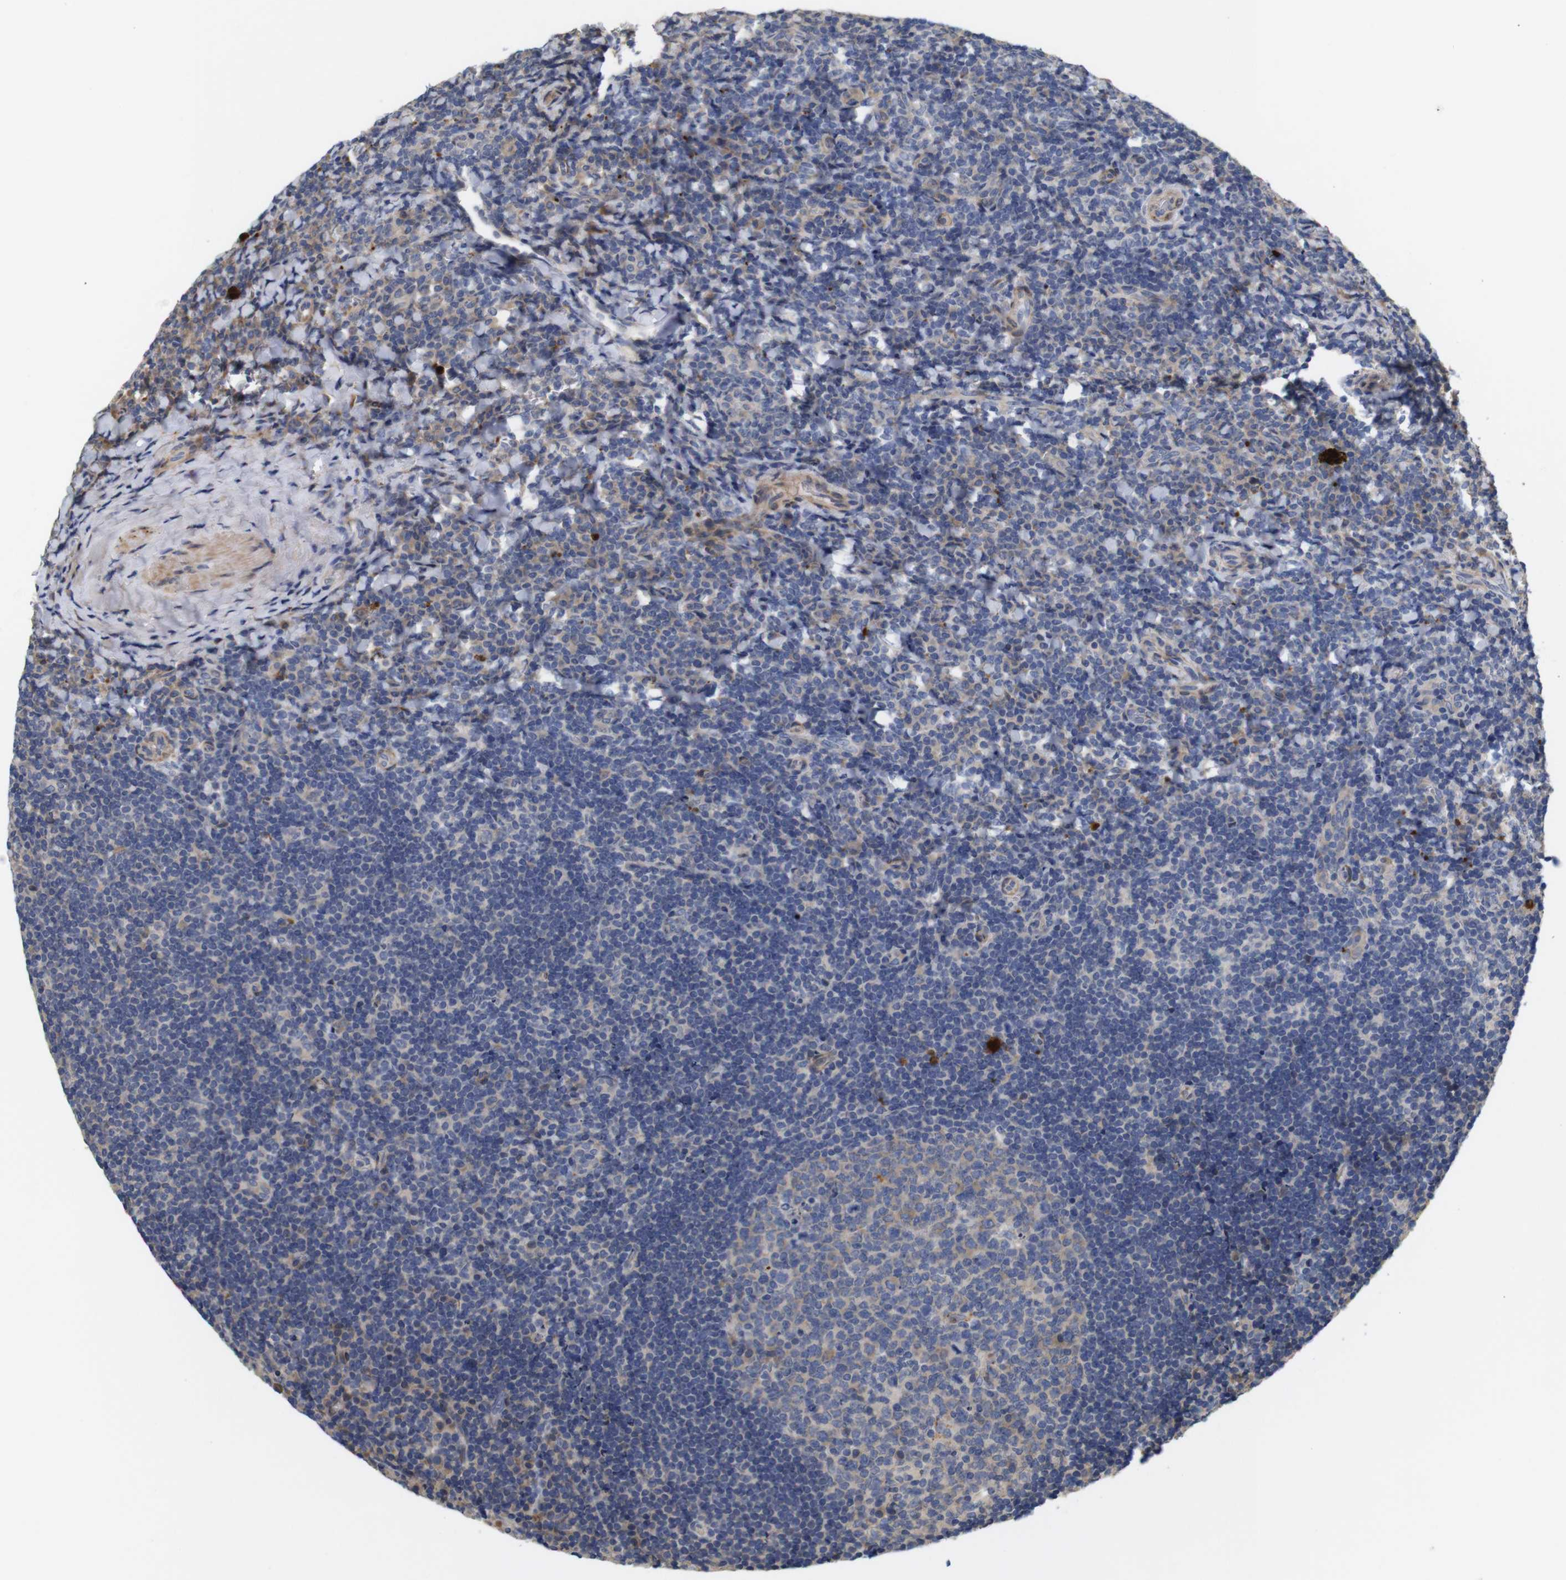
{"staining": {"intensity": "weak", "quantity": "25%-75%", "location": "cytoplasmic/membranous"}, "tissue": "tonsil", "cell_type": "Germinal center cells", "image_type": "normal", "snomed": [{"axis": "morphology", "description": "Normal tissue, NOS"}, {"axis": "topography", "description": "Tonsil"}], "caption": "This is a micrograph of immunohistochemistry staining of unremarkable tonsil, which shows weak positivity in the cytoplasmic/membranous of germinal center cells.", "gene": "SPRY3", "patient": {"sex": "male", "age": 37}}